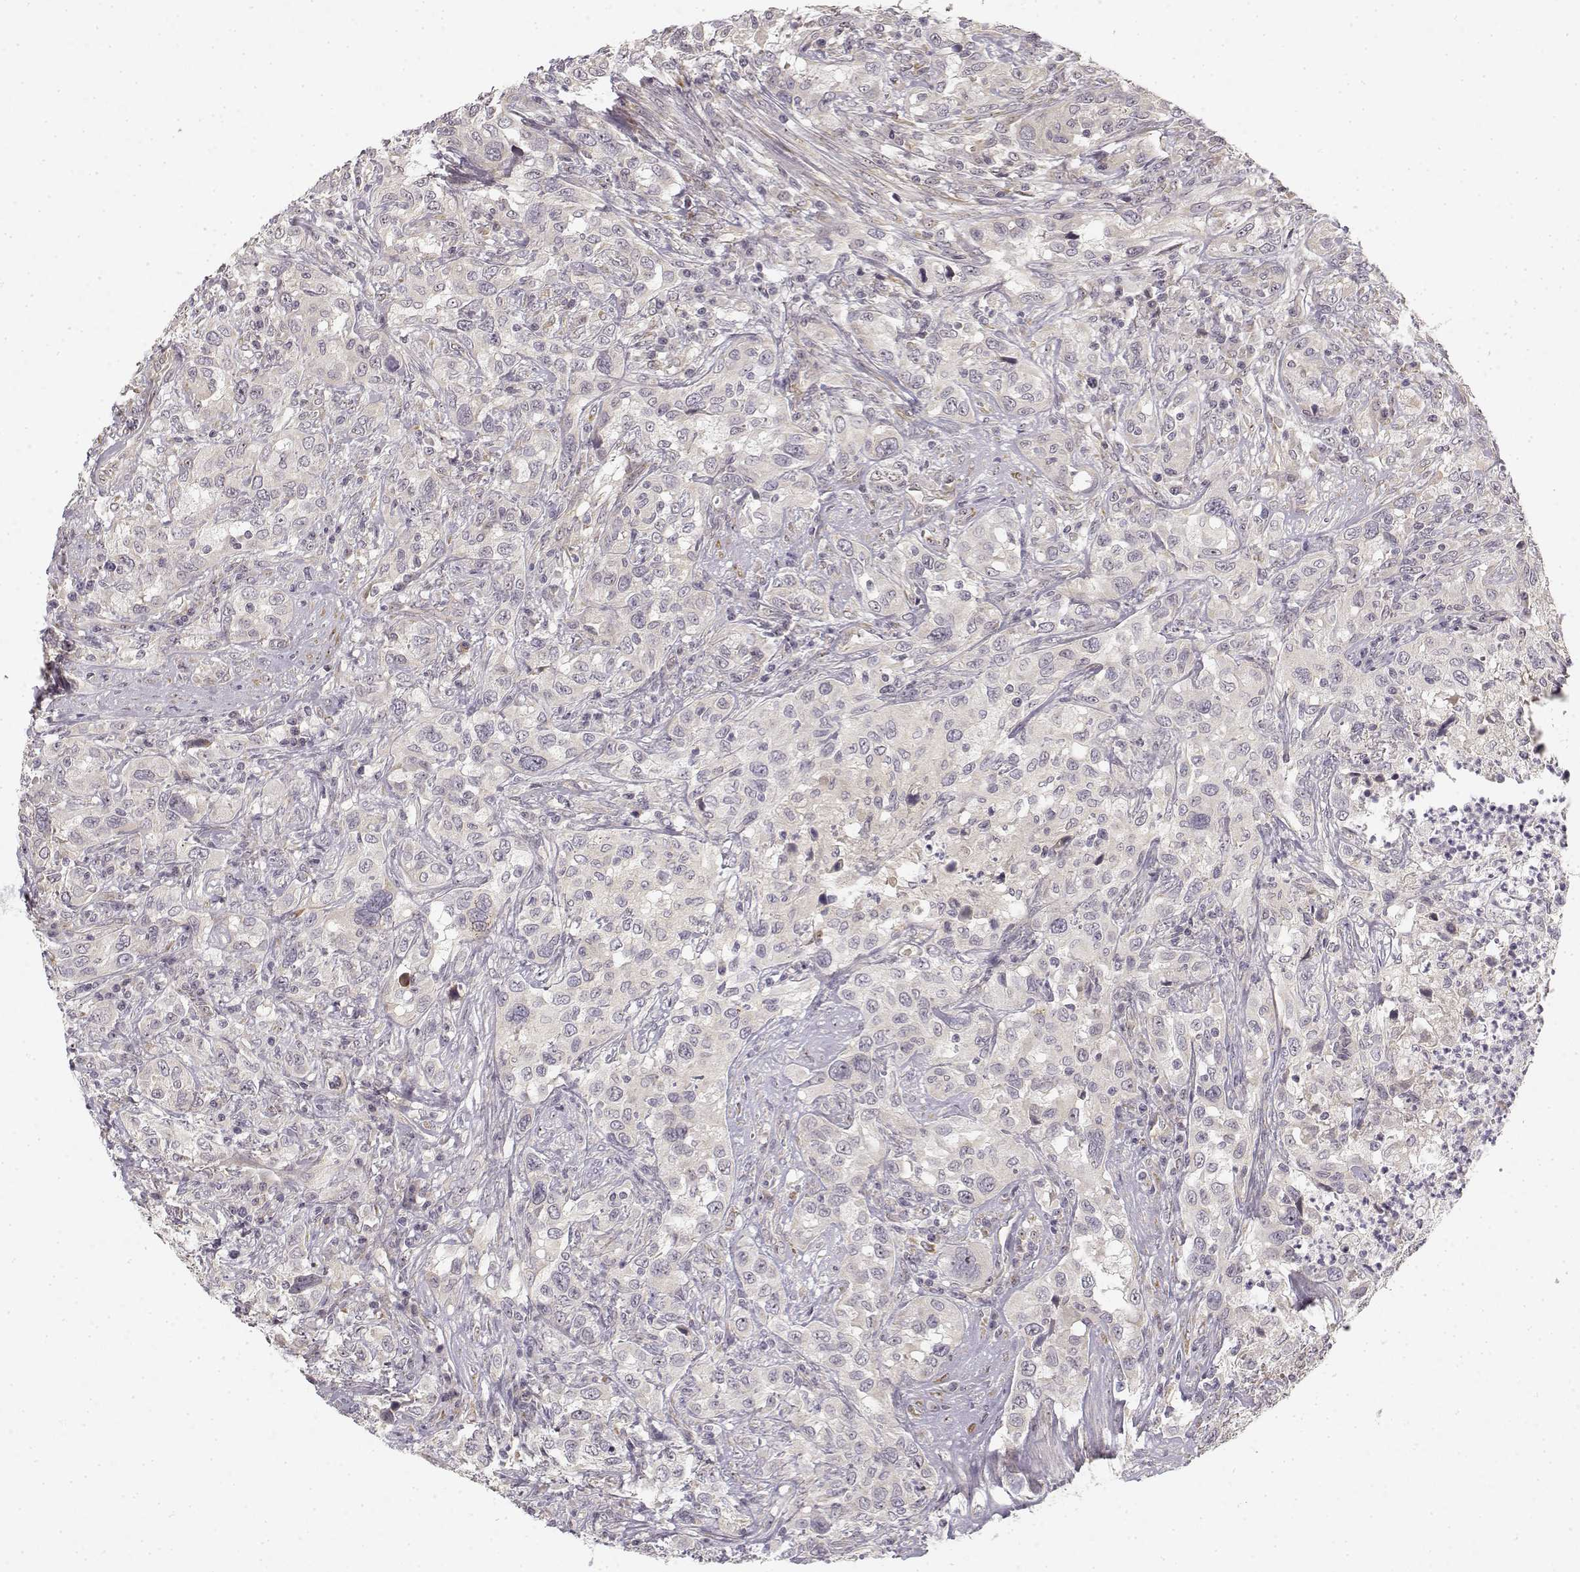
{"staining": {"intensity": "negative", "quantity": "none", "location": "none"}, "tissue": "urothelial cancer", "cell_type": "Tumor cells", "image_type": "cancer", "snomed": [{"axis": "morphology", "description": "Urothelial carcinoma, NOS"}, {"axis": "morphology", "description": "Urothelial carcinoma, High grade"}, {"axis": "topography", "description": "Urinary bladder"}], "caption": "IHC of urothelial cancer displays no staining in tumor cells.", "gene": "MED12L", "patient": {"sex": "female", "age": 64}}